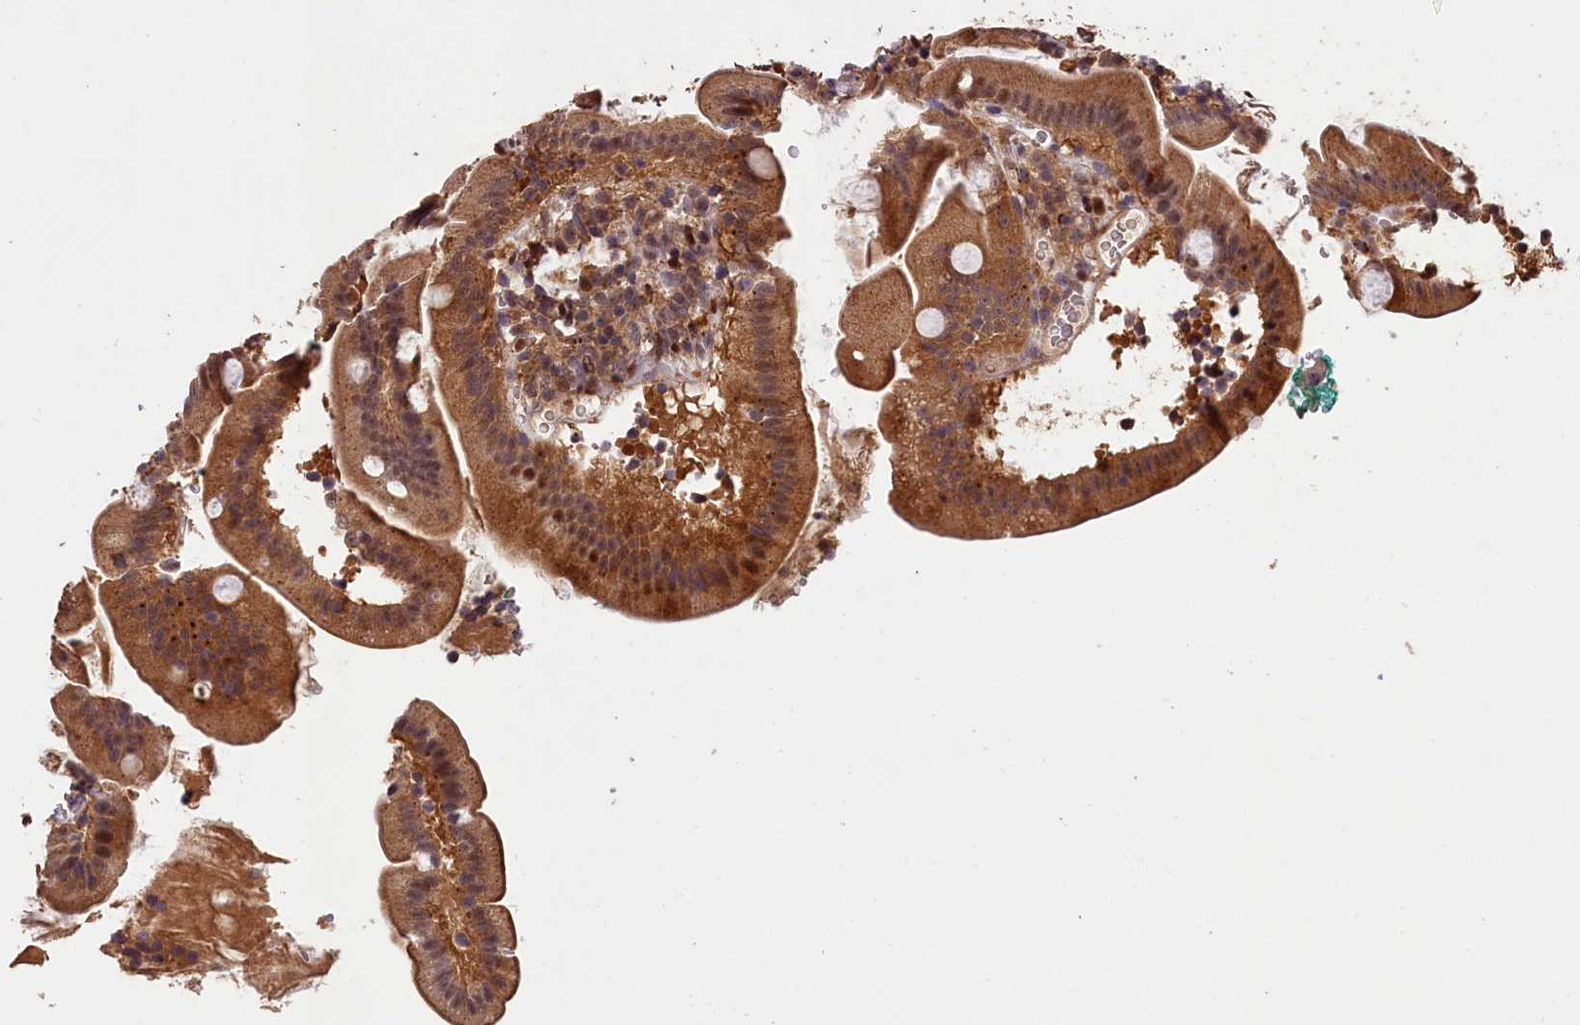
{"staining": {"intensity": "moderate", "quantity": ">75%", "location": "cytoplasmic/membranous,nuclear"}, "tissue": "duodenum", "cell_type": "Glandular cells", "image_type": "normal", "snomed": [{"axis": "morphology", "description": "Normal tissue, NOS"}, {"axis": "topography", "description": "Duodenum"}], "caption": "The image reveals staining of benign duodenum, revealing moderate cytoplasmic/membranous,nuclear protein staining (brown color) within glandular cells. (Stains: DAB in brown, nuclei in blue, Microscopy: brightfield microscopy at high magnification).", "gene": "PHAF1", "patient": {"sex": "female", "age": 67}}